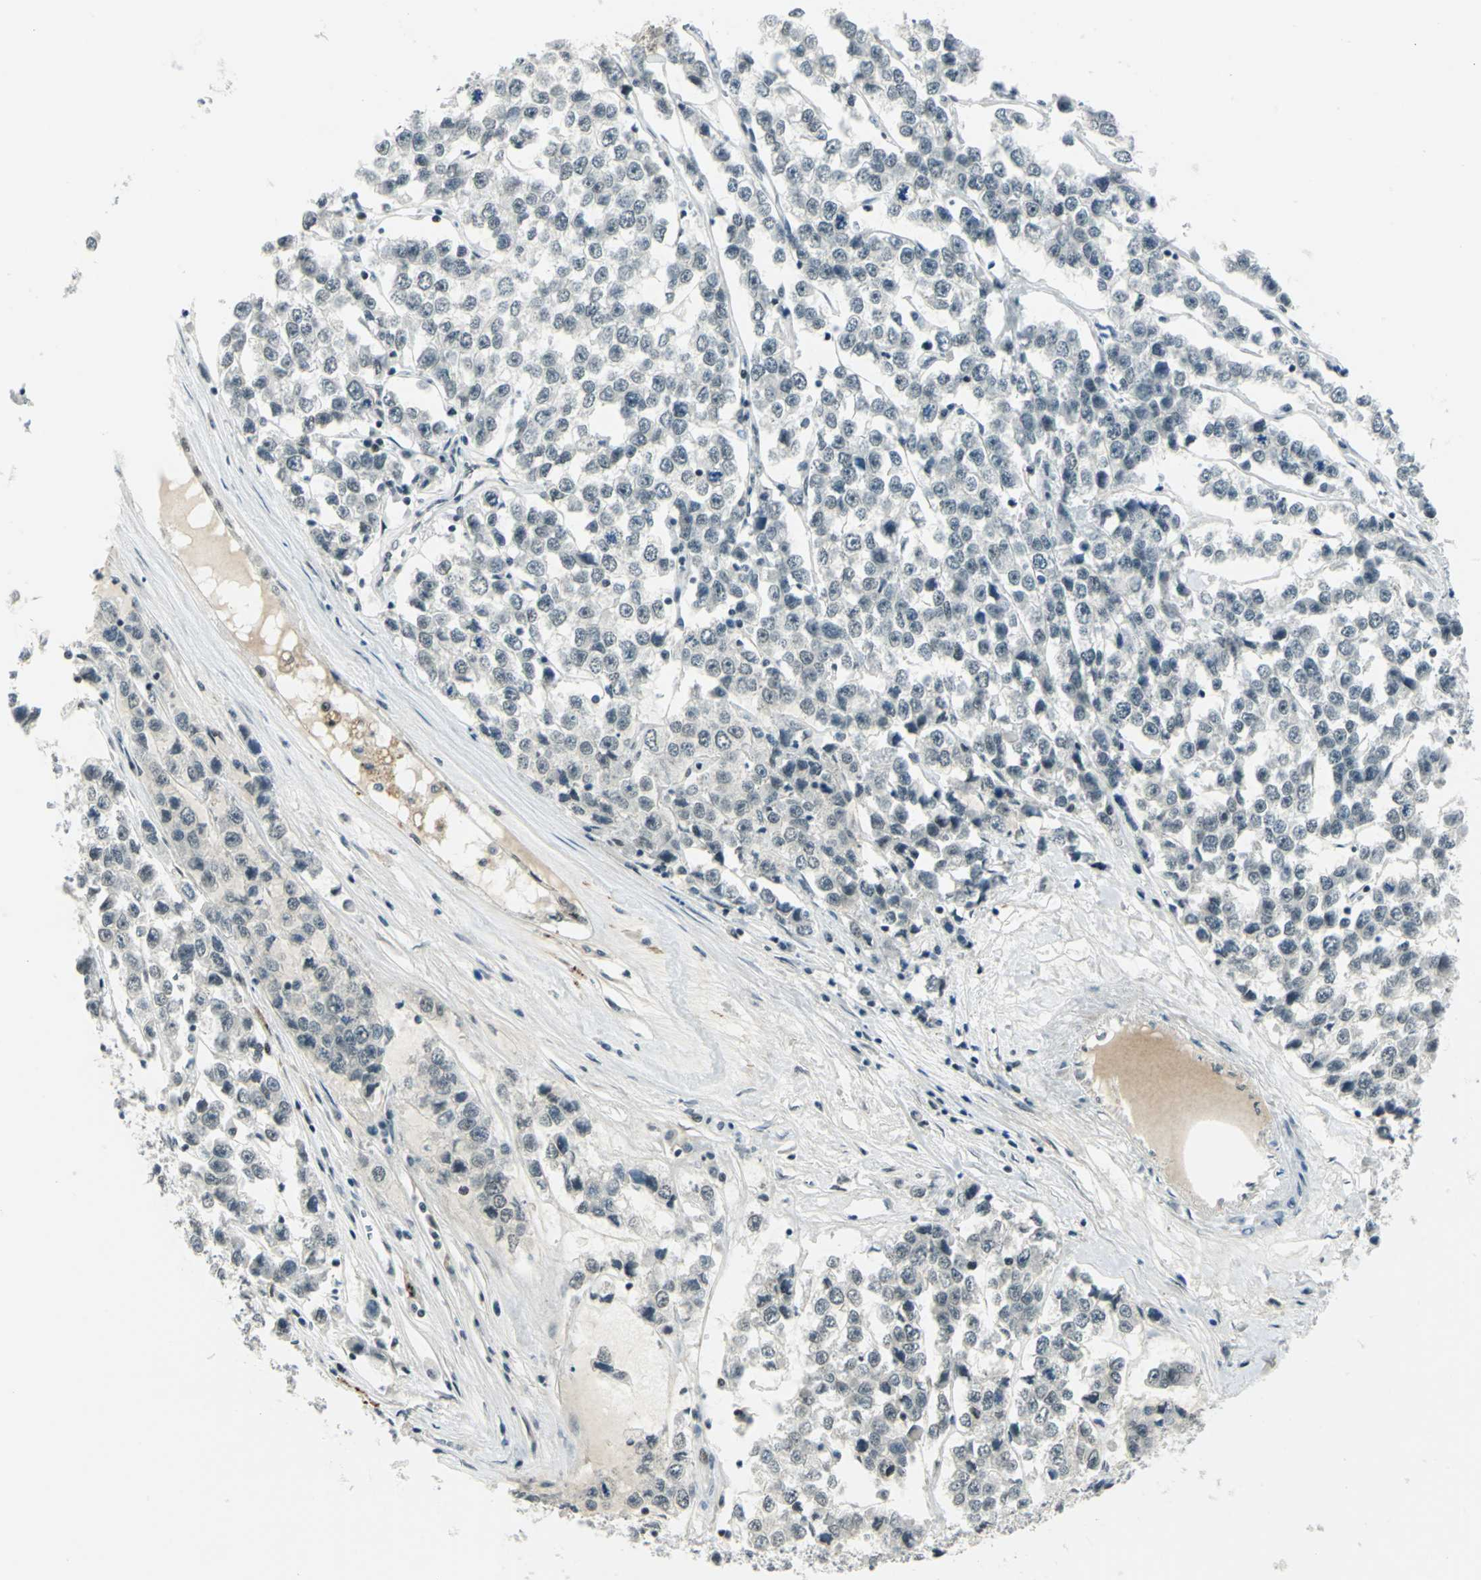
{"staining": {"intensity": "strong", "quantity": ">75%", "location": "nuclear"}, "tissue": "testis cancer", "cell_type": "Tumor cells", "image_type": "cancer", "snomed": [{"axis": "morphology", "description": "Seminoma, NOS"}, {"axis": "morphology", "description": "Carcinoma, Embryonal, NOS"}, {"axis": "topography", "description": "Testis"}], "caption": "There is high levels of strong nuclear positivity in tumor cells of testis cancer (embryonal carcinoma), as demonstrated by immunohistochemical staining (brown color).", "gene": "MTMR10", "patient": {"sex": "male", "age": 52}}